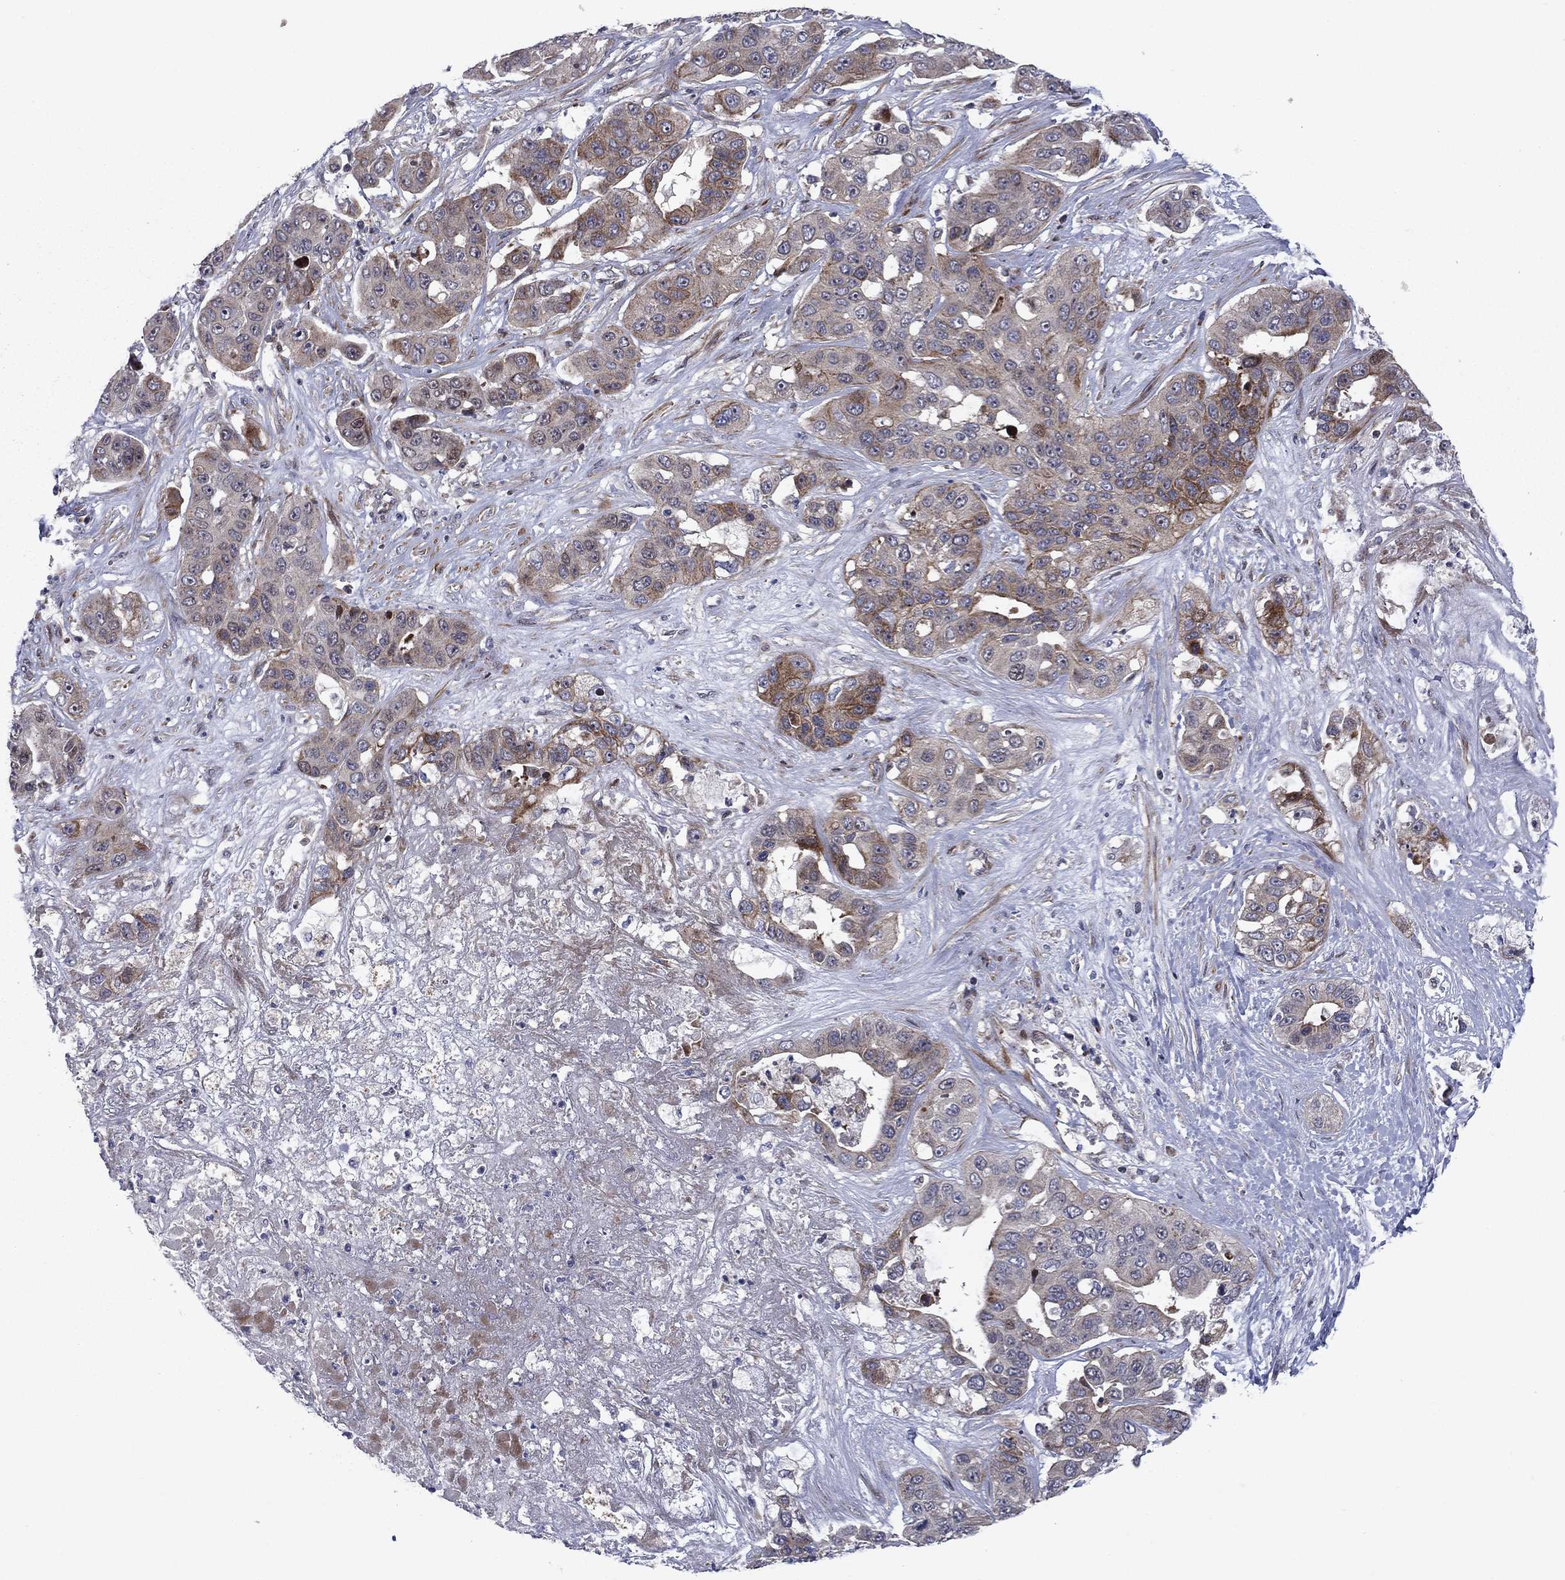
{"staining": {"intensity": "moderate", "quantity": "<25%", "location": "cytoplasmic/membranous"}, "tissue": "liver cancer", "cell_type": "Tumor cells", "image_type": "cancer", "snomed": [{"axis": "morphology", "description": "Cholangiocarcinoma"}, {"axis": "topography", "description": "Liver"}], "caption": "This photomicrograph reveals immunohistochemistry (IHC) staining of liver cholangiocarcinoma, with low moderate cytoplasmic/membranous expression in approximately <25% of tumor cells.", "gene": "MIOS", "patient": {"sex": "female", "age": 52}}